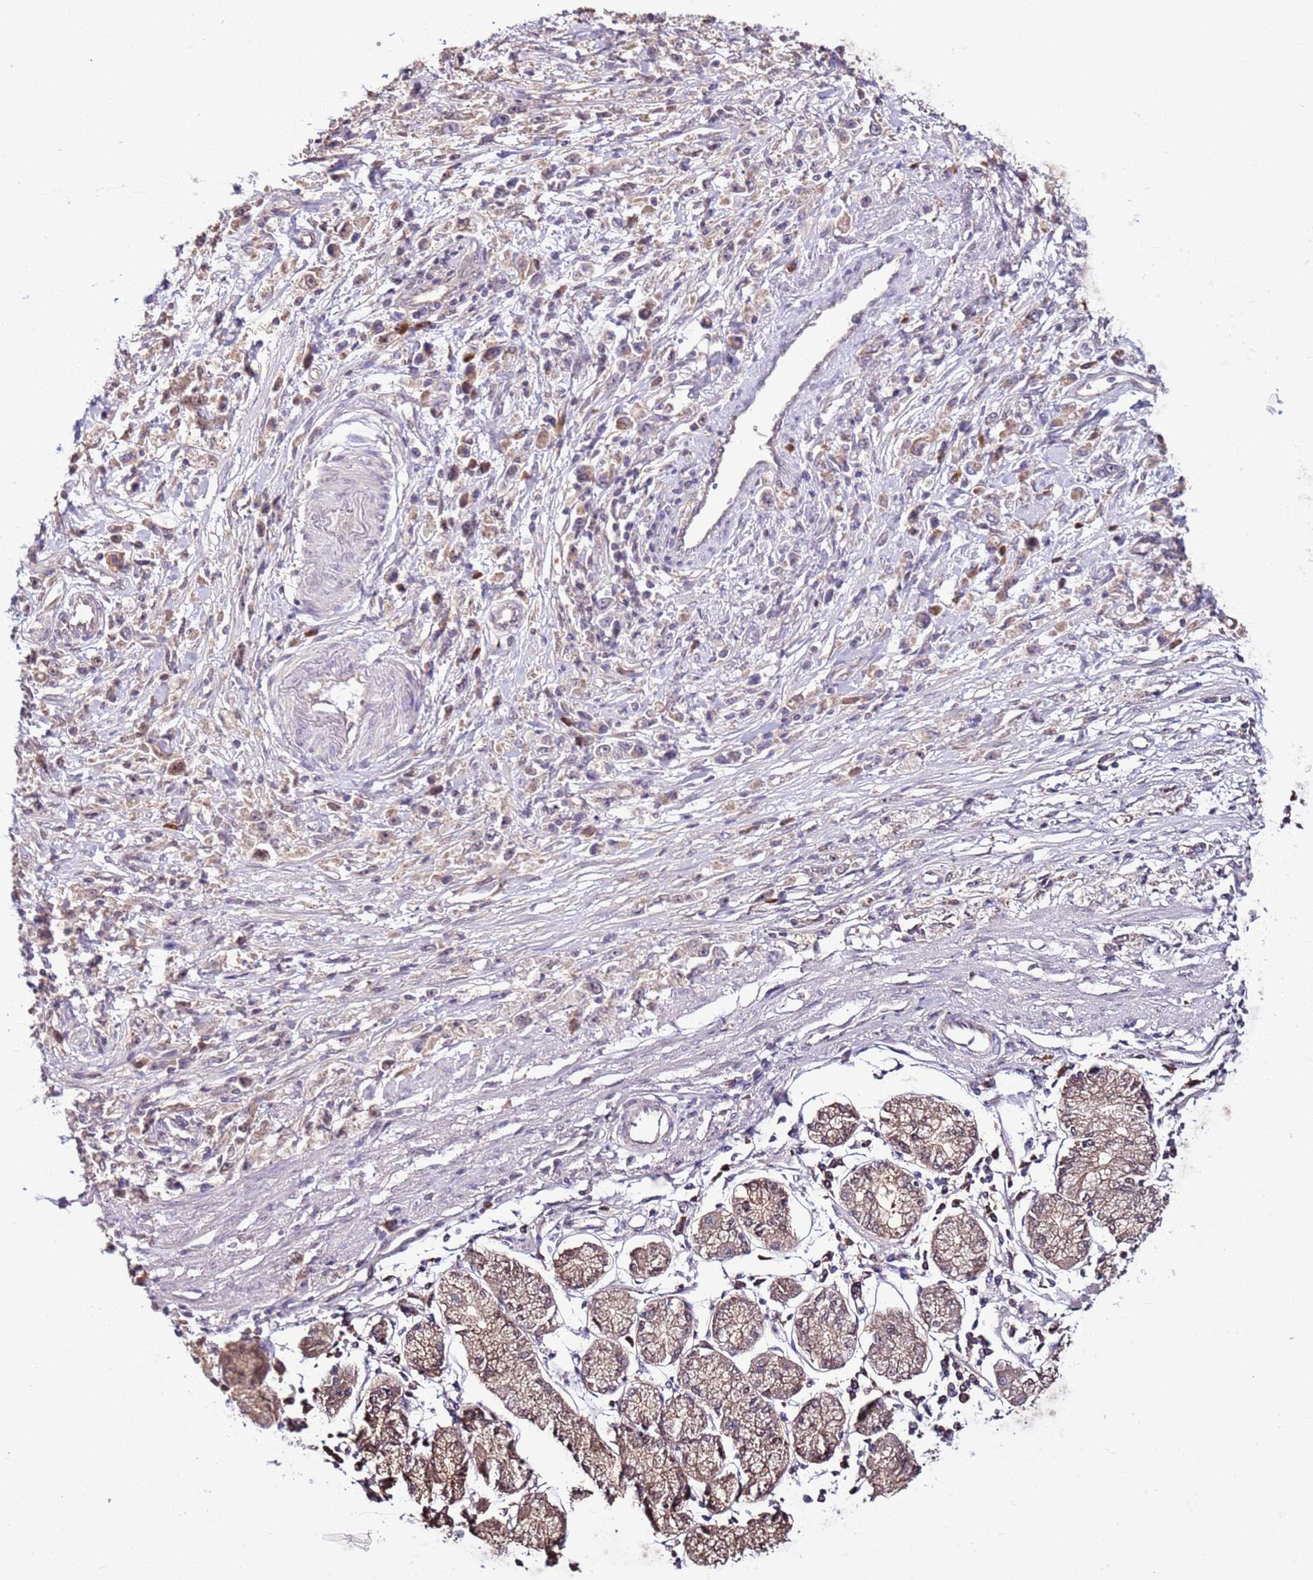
{"staining": {"intensity": "weak", "quantity": "25%-75%", "location": "cytoplasmic/membranous"}, "tissue": "stomach cancer", "cell_type": "Tumor cells", "image_type": "cancer", "snomed": [{"axis": "morphology", "description": "Adenocarcinoma, NOS"}, {"axis": "topography", "description": "Stomach"}], "caption": "Immunohistochemical staining of human adenocarcinoma (stomach) shows low levels of weak cytoplasmic/membranous staining in about 25%-75% of tumor cells.", "gene": "BBS5", "patient": {"sex": "female", "age": 59}}